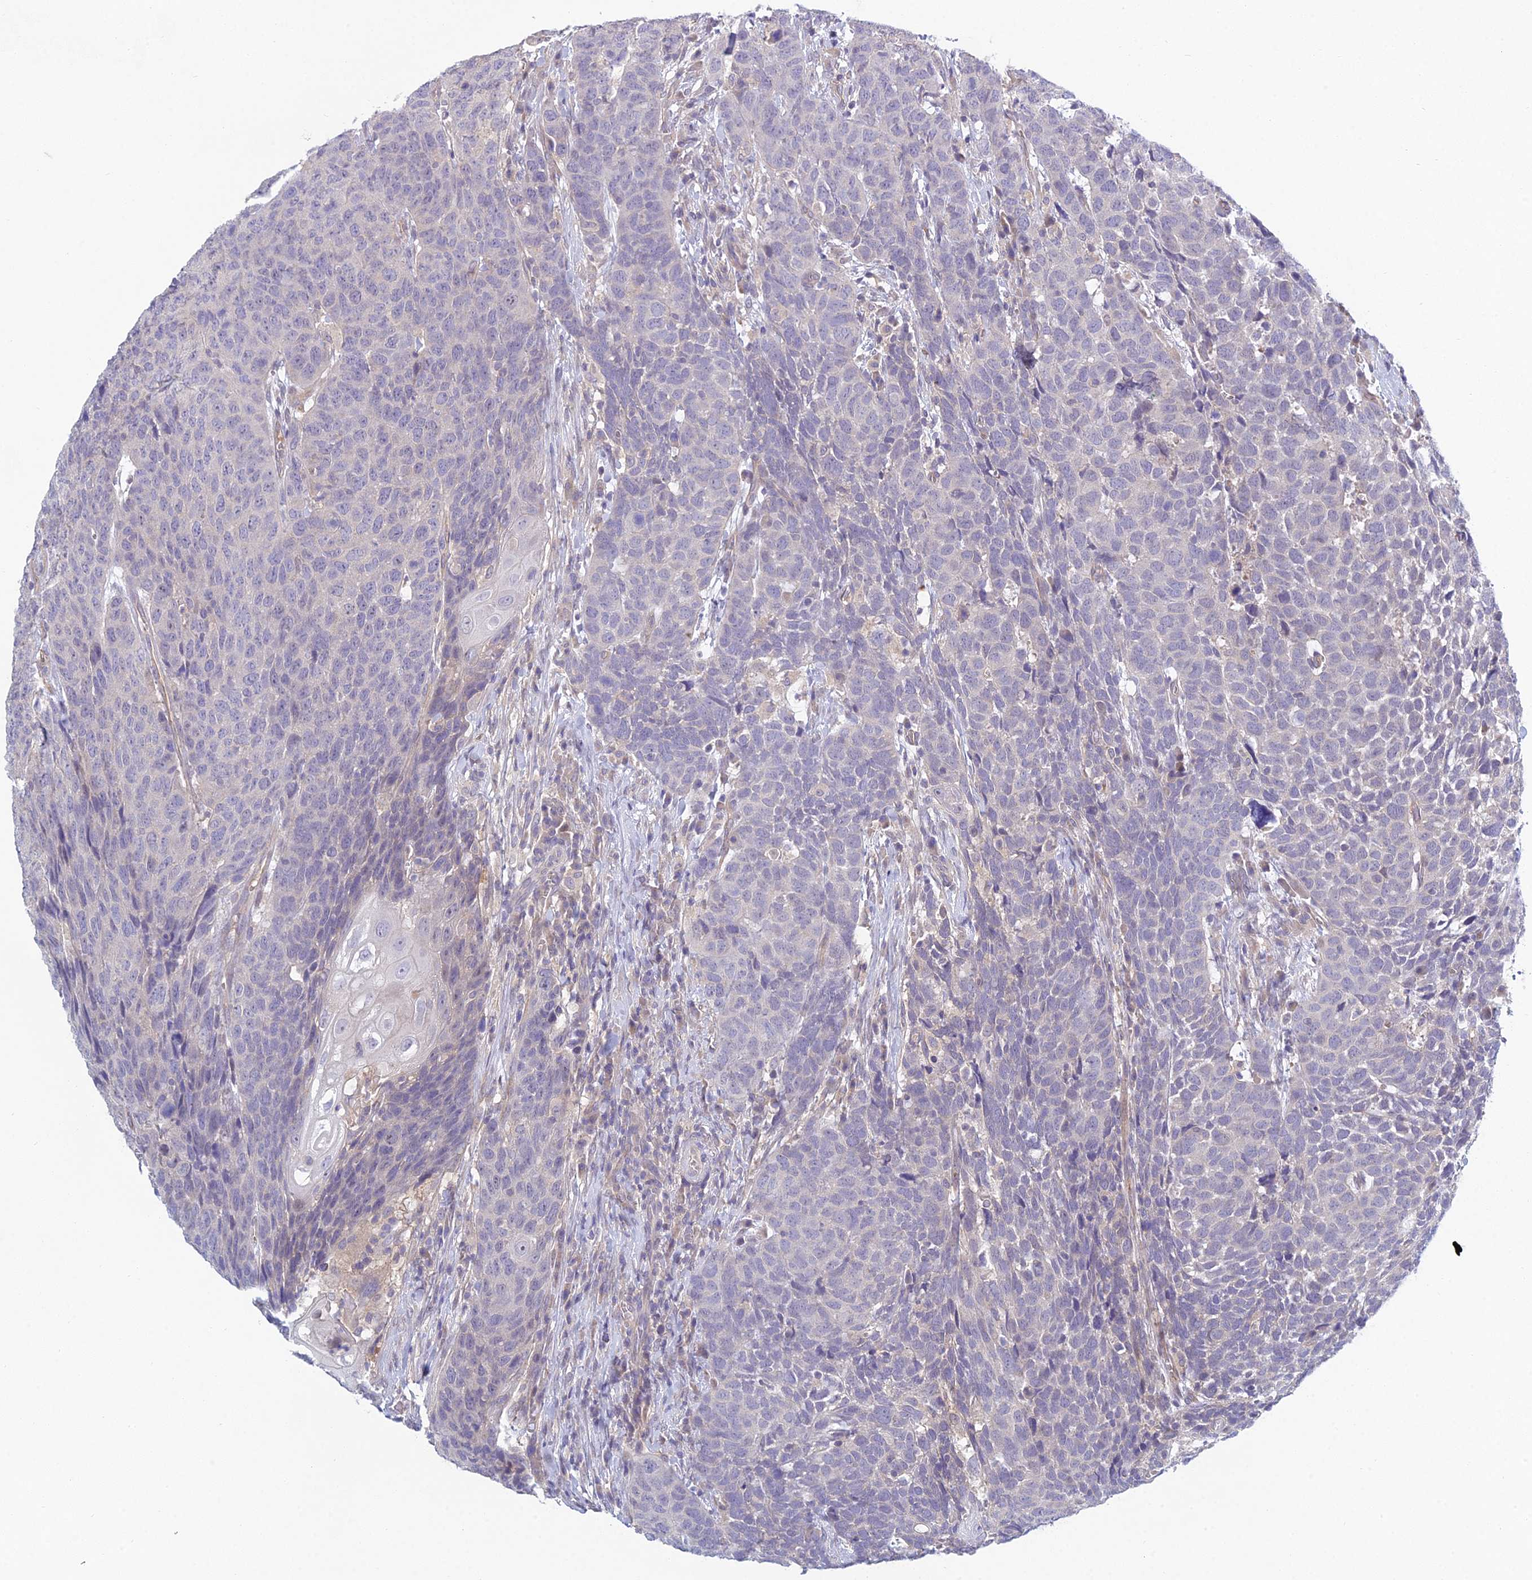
{"staining": {"intensity": "negative", "quantity": "none", "location": "none"}, "tissue": "head and neck cancer", "cell_type": "Tumor cells", "image_type": "cancer", "snomed": [{"axis": "morphology", "description": "Squamous cell carcinoma, NOS"}, {"axis": "topography", "description": "Head-Neck"}], "caption": "This is an immunohistochemistry (IHC) image of head and neck squamous cell carcinoma. There is no staining in tumor cells.", "gene": "METTL26", "patient": {"sex": "male", "age": 66}}